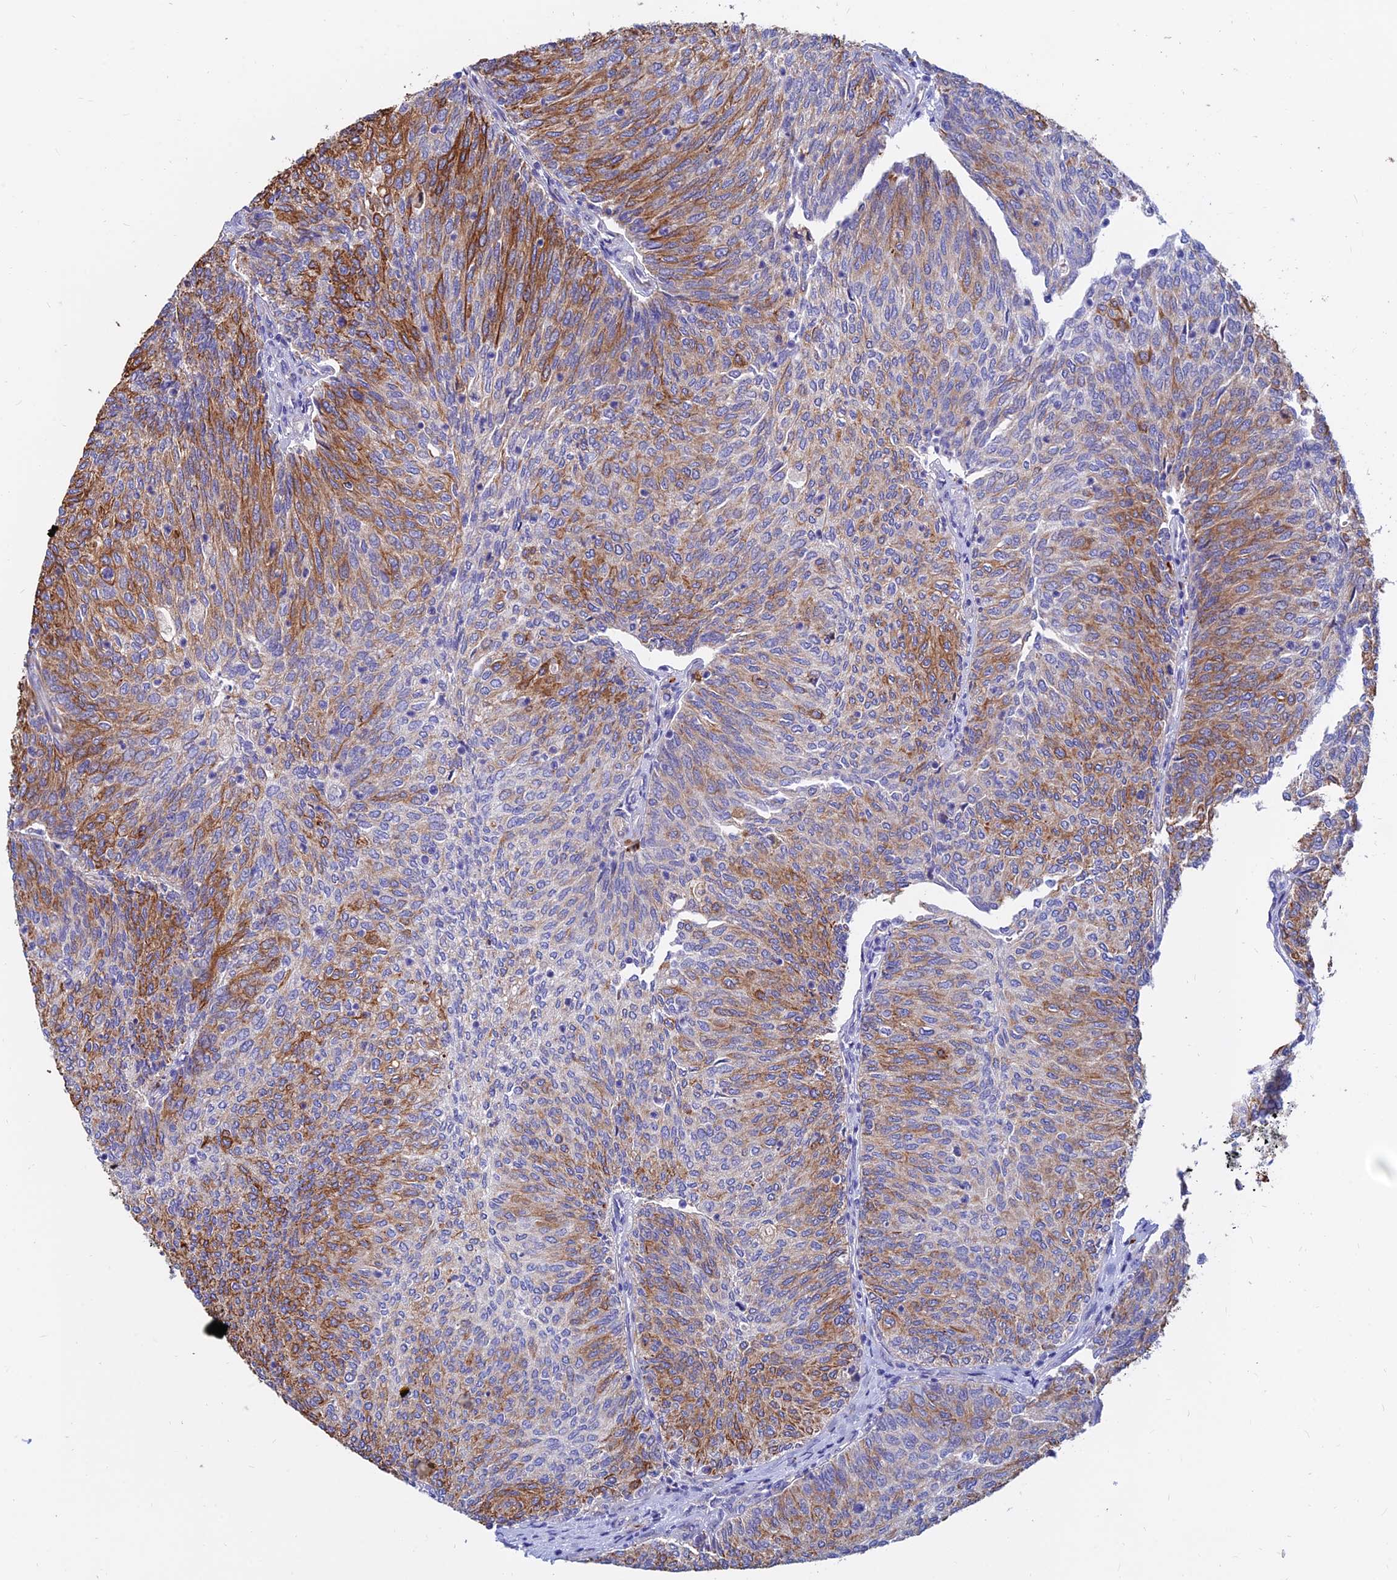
{"staining": {"intensity": "moderate", "quantity": ">75%", "location": "cytoplasmic/membranous"}, "tissue": "urothelial cancer", "cell_type": "Tumor cells", "image_type": "cancer", "snomed": [{"axis": "morphology", "description": "Urothelial carcinoma, High grade"}, {"axis": "topography", "description": "Urinary bladder"}], "caption": "Tumor cells display medium levels of moderate cytoplasmic/membranous expression in about >75% of cells in high-grade urothelial carcinoma.", "gene": "CDK18", "patient": {"sex": "female", "age": 79}}